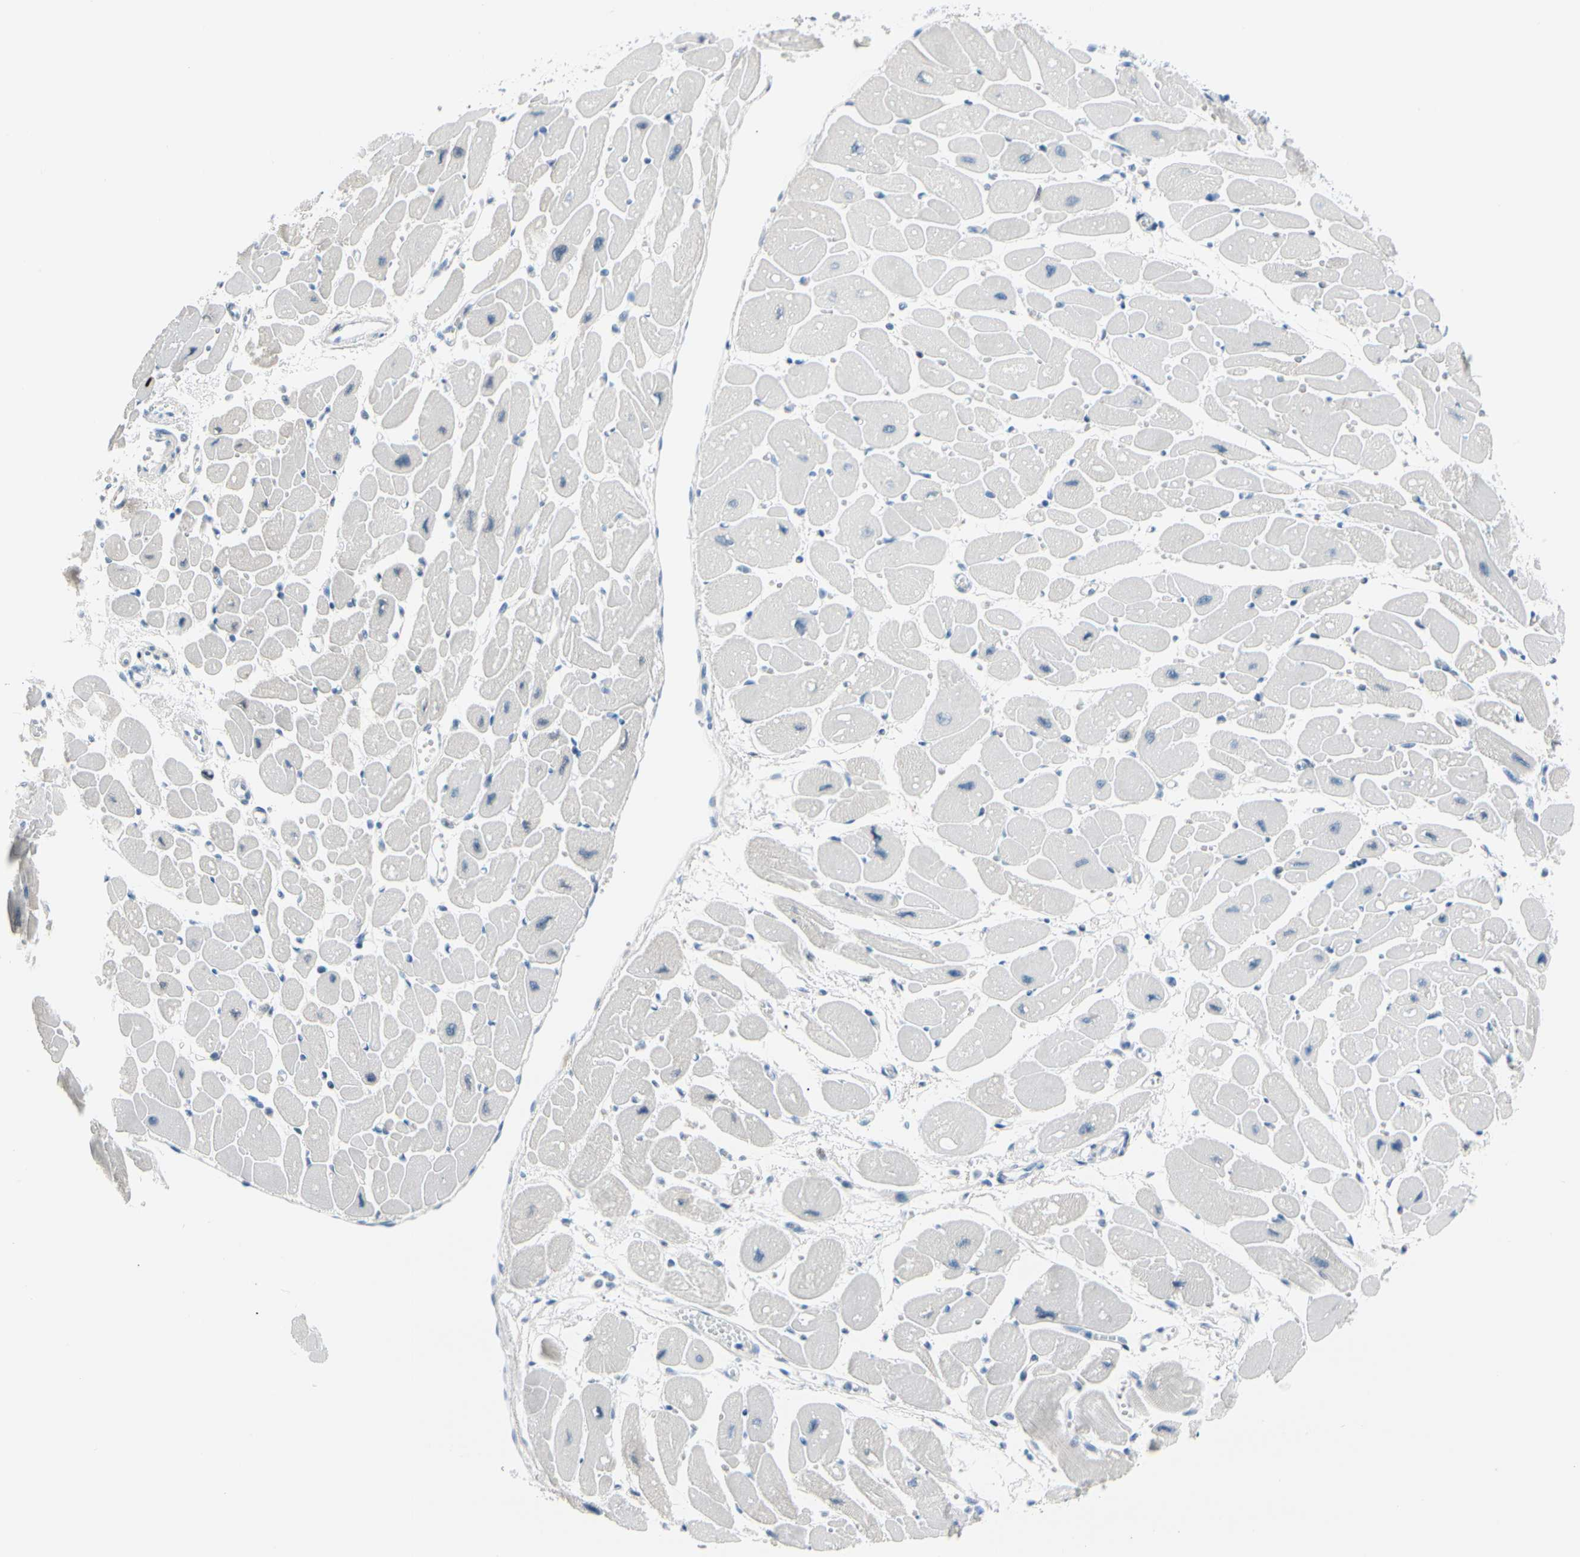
{"staining": {"intensity": "weak", "quantity": "<25%", "location": "nuclear"}, "tissue": "heart muscle", "cell_type": "Cardiomyocytes", "image_type": "normal", "snomed": [{"axis": "morphology", "description": "Normal tissue, NOS"}, {"axis": "topography", "description": "Heart"}], "caption": "An immunohistochemistry micrograph of unremarkable heart muscle is shown. There is no staining in cardiomyocytes of heart muscle.", "gene": "FOXO3", "patient": {"sex": "female", "age": 54}}